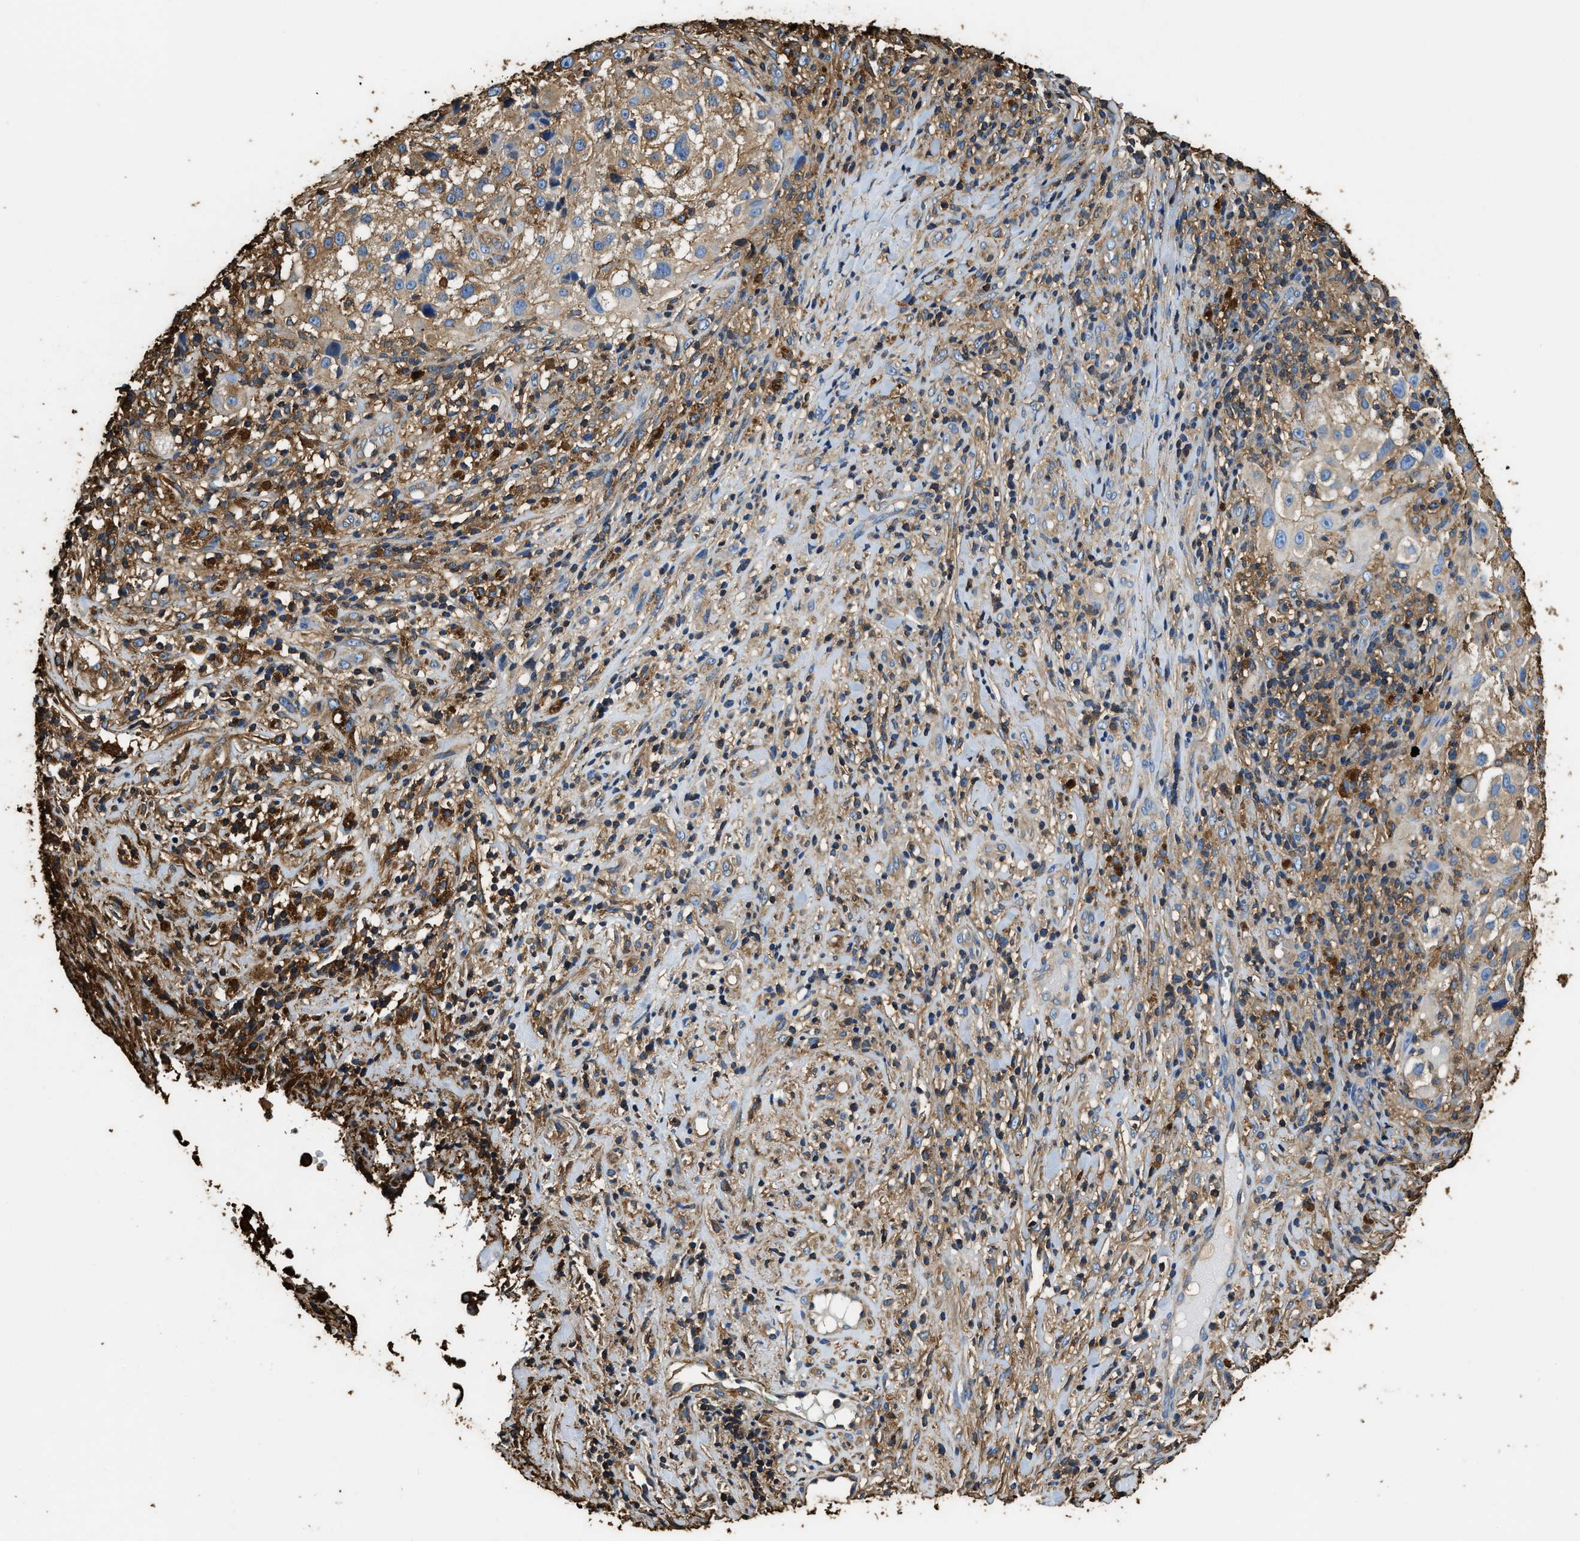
{"staining": {"intensity": "moderate", "quantity": ">75%", "location": "cytoplasmic/membranous"}, "tissue": "melanoma", "cell_type": "Tumor cells", "image_type": "cancer", "snomed": [{"axis": "morphology", "description": "Necrosis, NOS"}, {"axis": "morphology", "description": "Malignant melanoma, NOS"}, {"axis": "topography", "description": "Skin"}], "caption": "This is a histology image of immunohistochemistry (IHC) staining of melanoma, which shows moderate staining in the cytoplasmic/membranous of tumor cells.", "gene": "ACCS", "patient": {"sex": "female", "age": 87}}